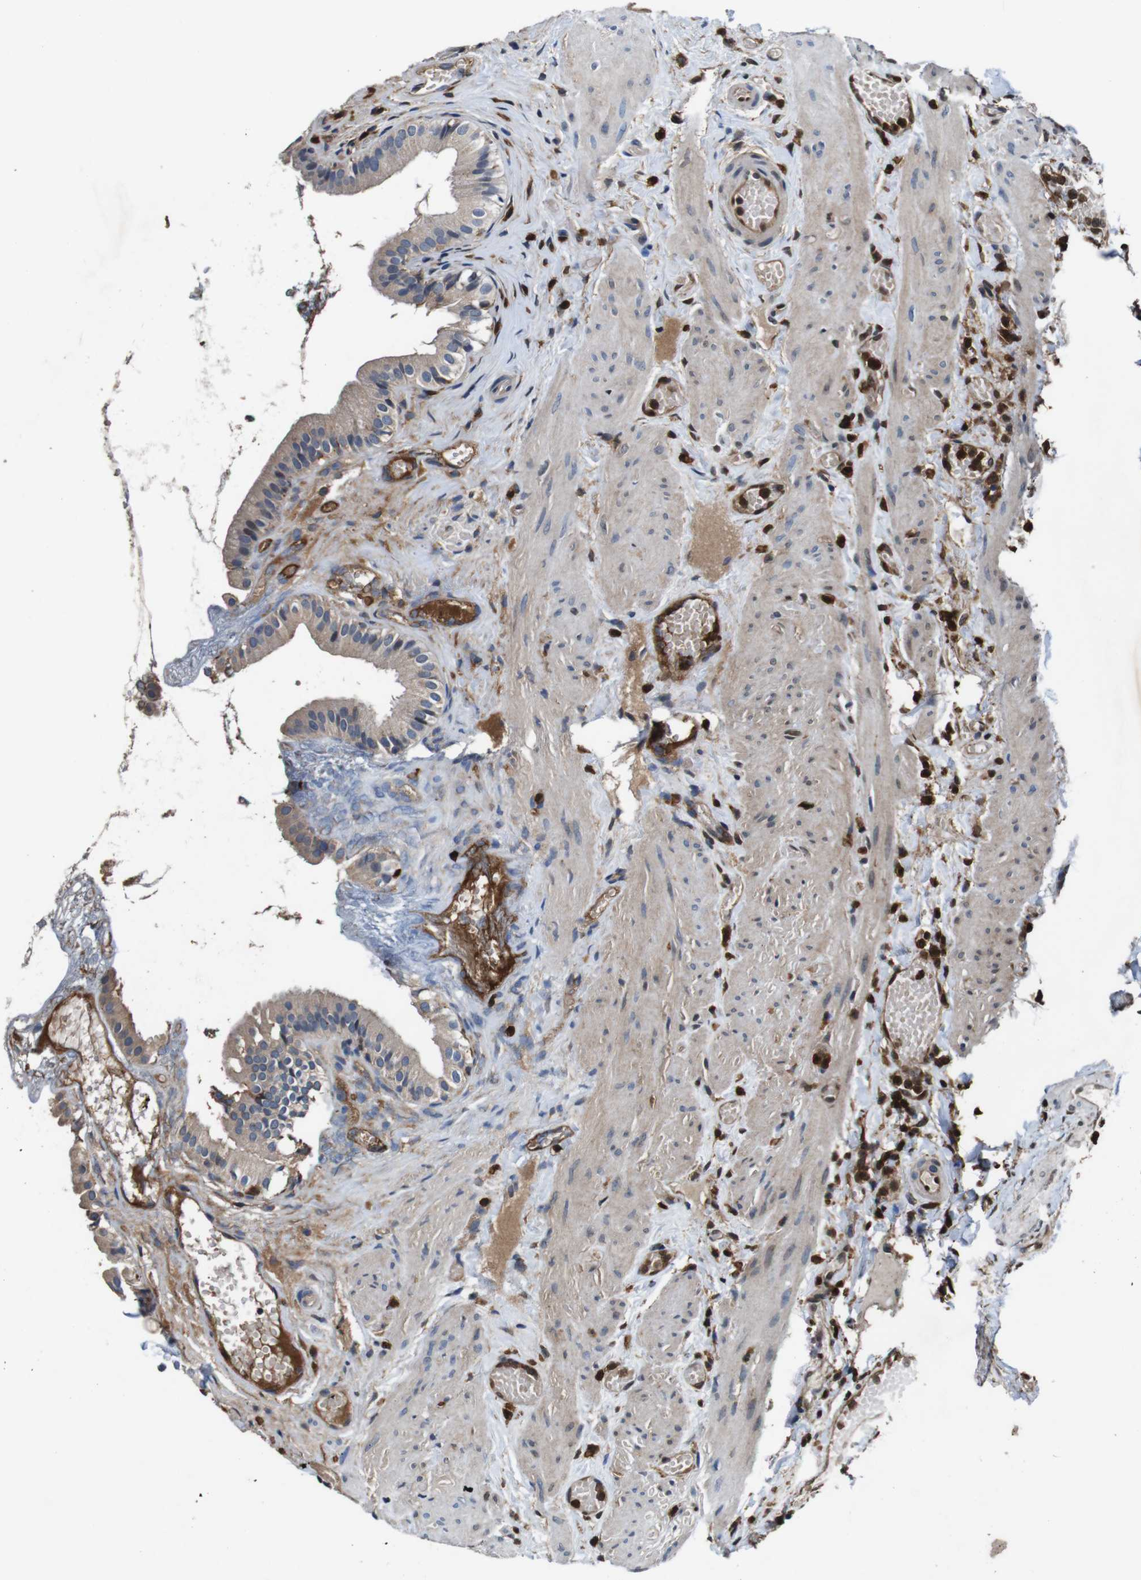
{"staining": {"intensity": "moderate", "quantity": "<25%", "location": "cytoplasmic/membranous,nuclear"}, "tissue": "gallbladder", "cell_type": "Glandular cells", "image_type": "normal", "snomed": [{"axis": "morphology", "description": "Normal tissue, NOS"}, {"axis": "topography", "description": "Gallbladder"}], "caption": "Immunohistochemical staining of unremarkable gallbladder displays <25% levels of moderate cytoplasmic/membranous,nuclear protein expression in approximately <25% of glandular cells.", "gene": "ANXA1", "patient": {"sex": "female", "age": 26}}